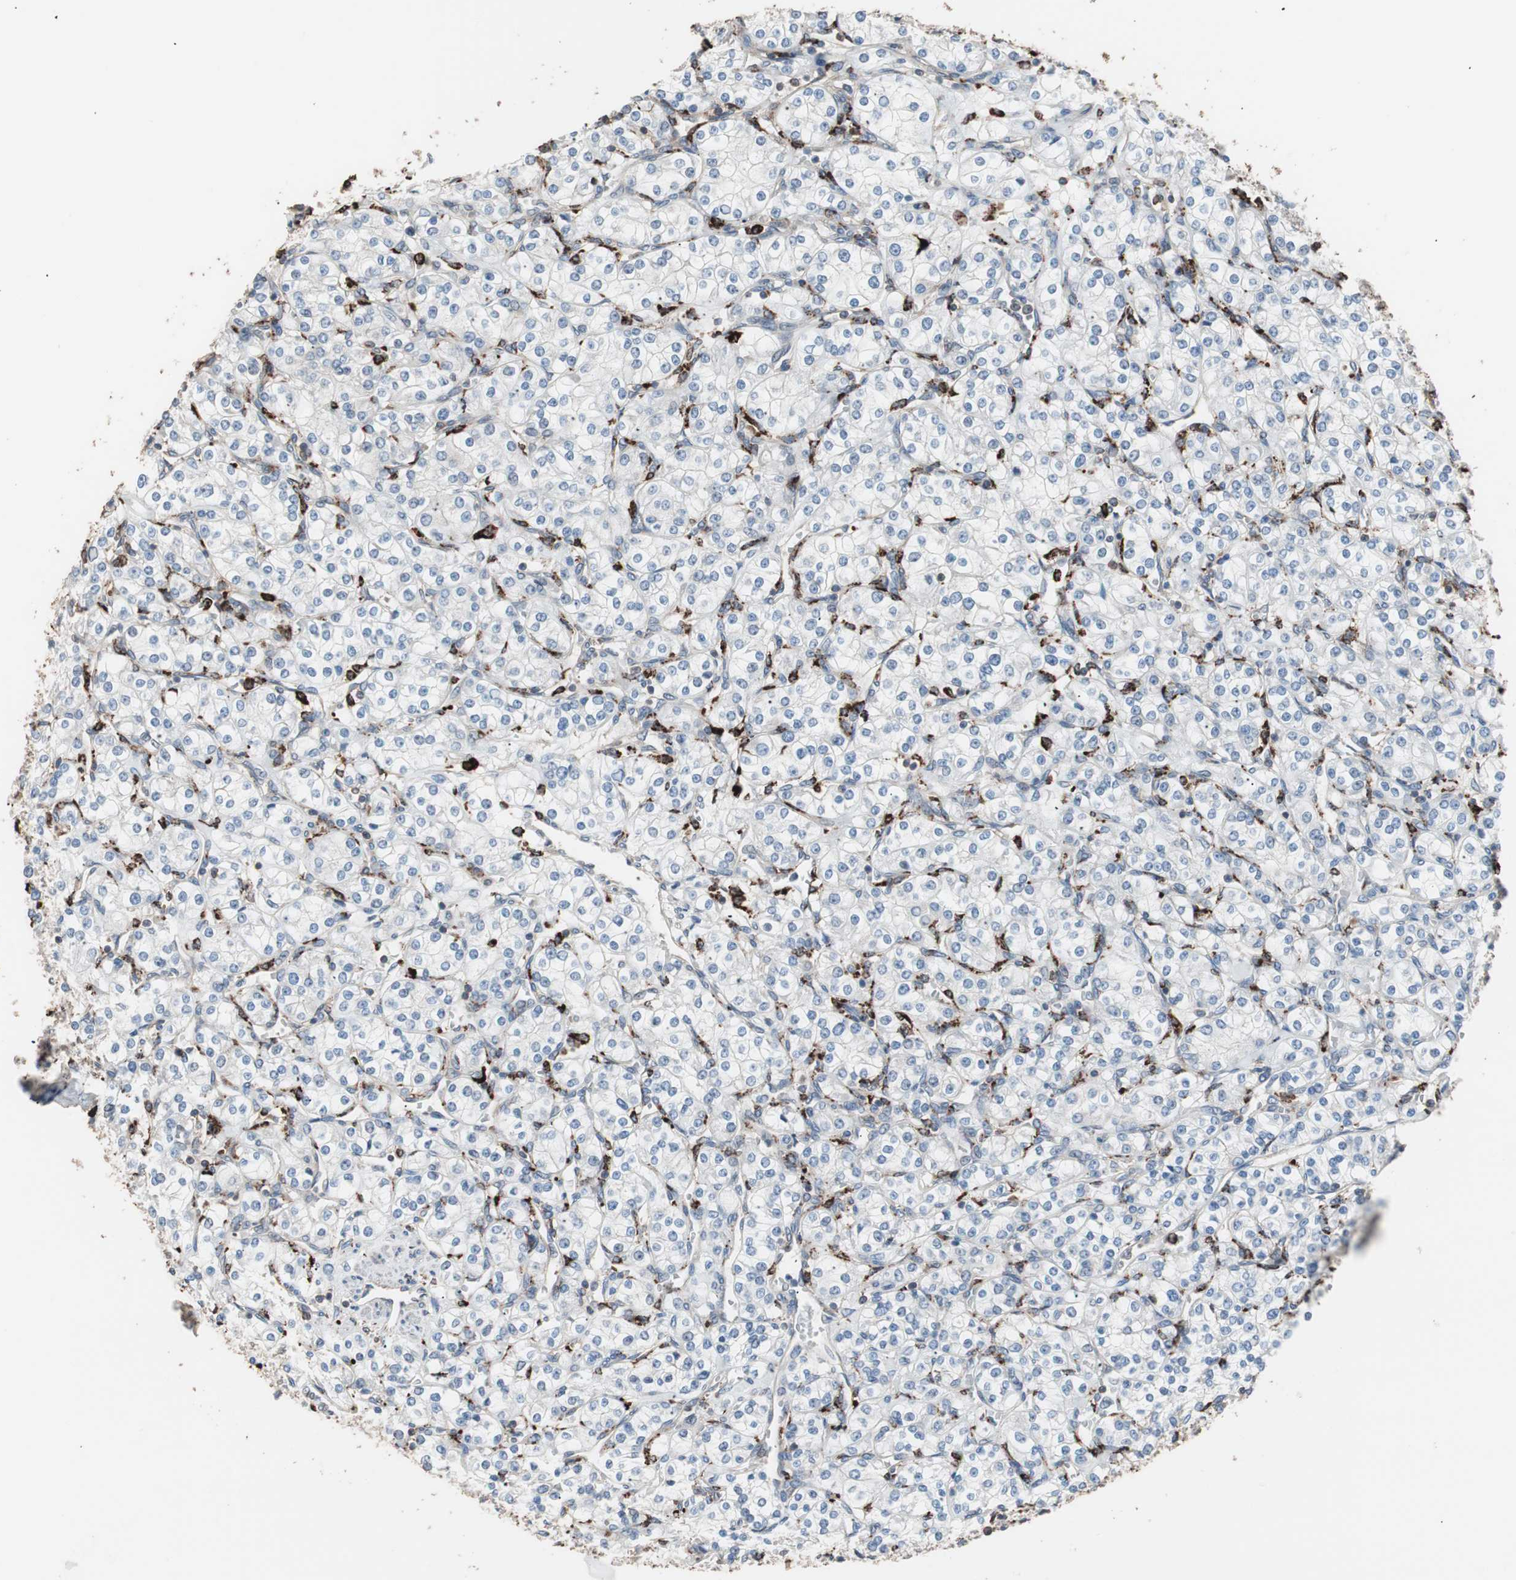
{"staining": {"intensity": "negative", "quantity": "none", "location": "none"}, "tissue": "renal cancer", "cell_type": "Tumor cells", "image_type": "cancer", "snomed": [{"axis": "morphology", "description": "Adenocarcinoma, NOS"}, {"axis": "topography", "description": "Kidney"}], "caption": "The image reveals no significant expression in tumor cells of renal cancer (adenocarcinoma).", "gene": "CCT3", "patient": {"sex": "male", "age": 77}}